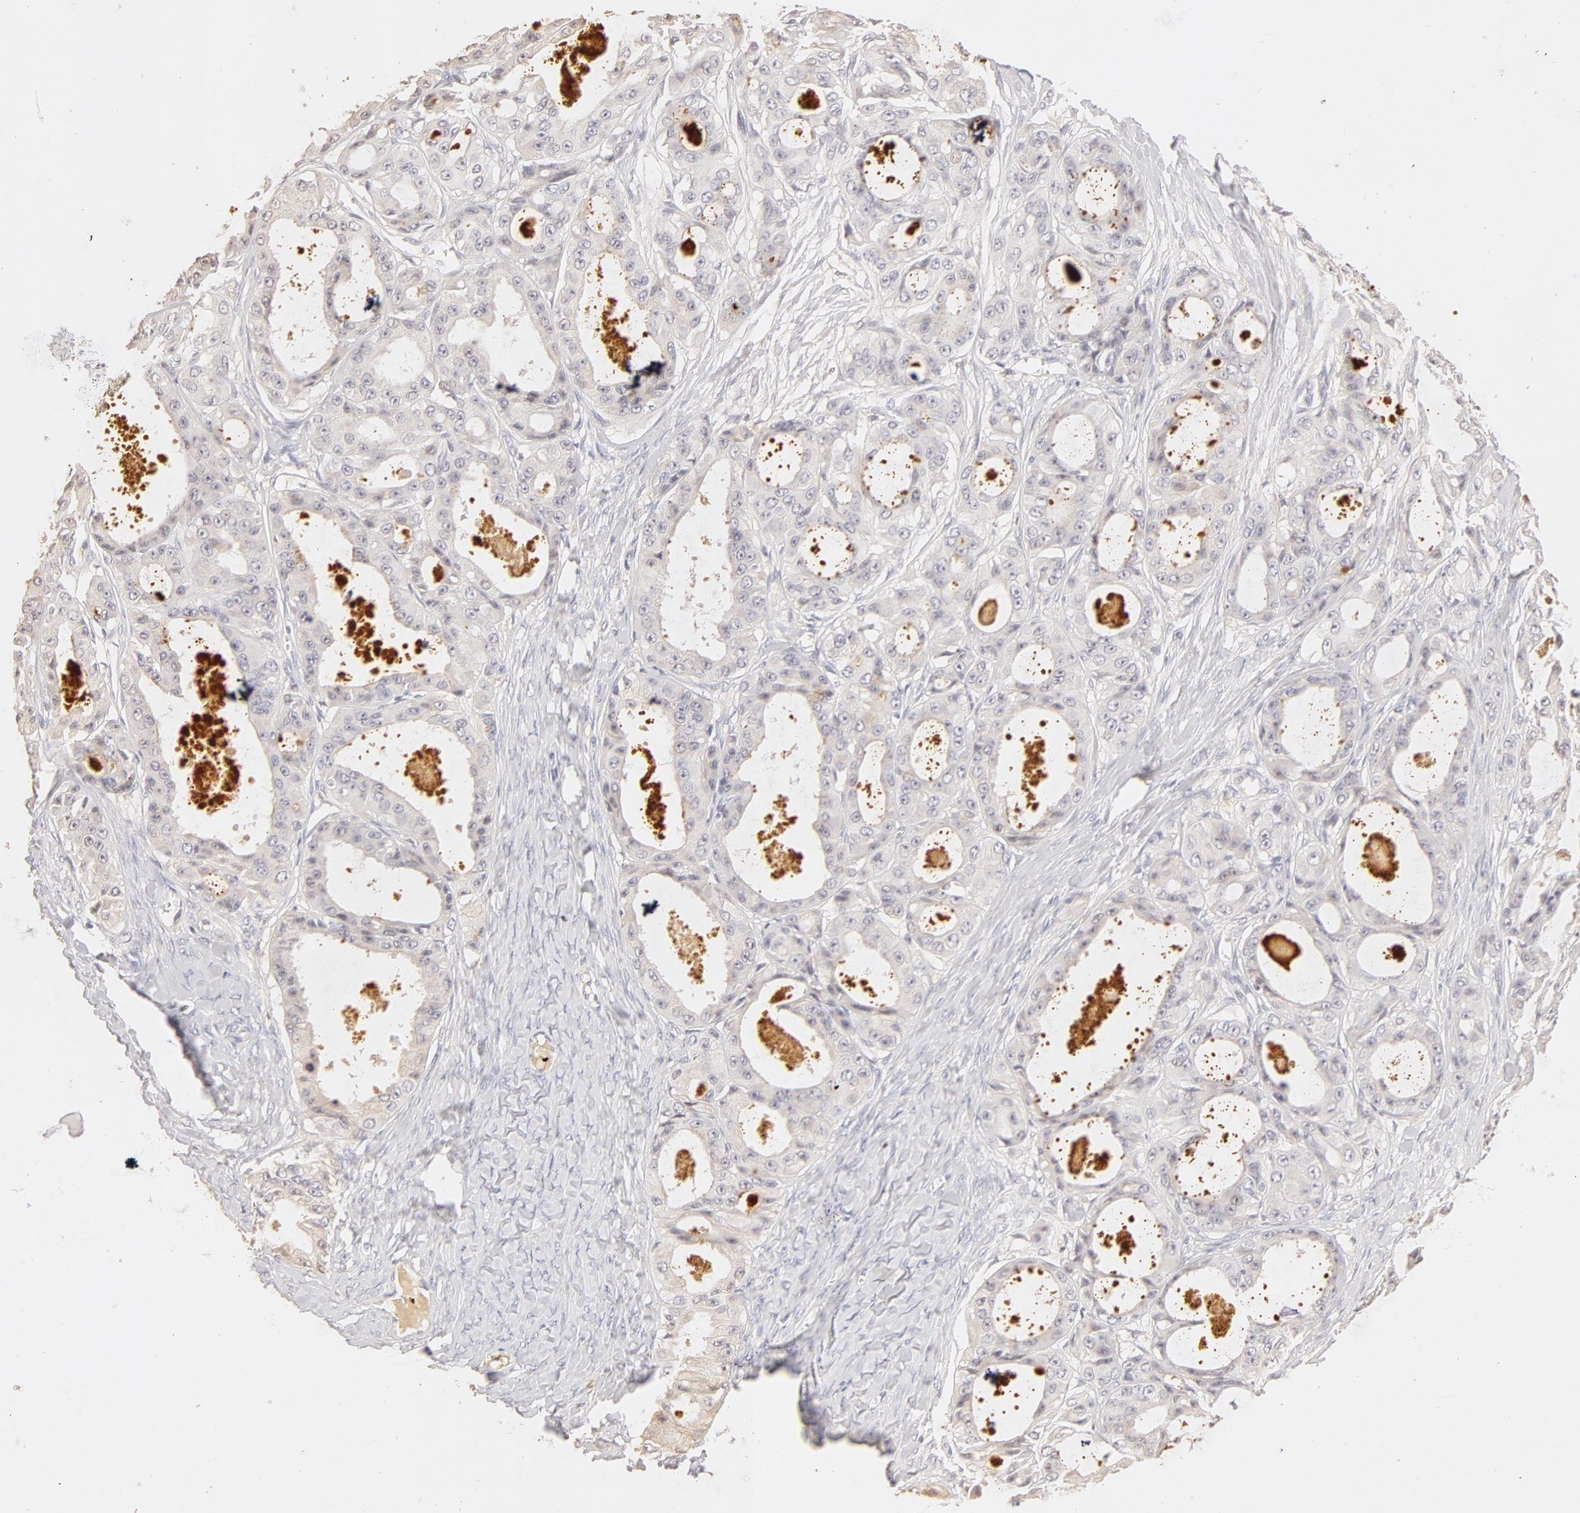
{"staining": {"intensity": "negative", "quantity": "none", "location": "none"}, "tissue": "ovarian cancer", "cell_type": "Tumor cells", "image_type": "cancer", "snomed": [{"axis": "morphology", "description": "Carcinoma, endometroid"}, {"axis": "topography", "description": "Ovary"}], "caption": "Immunohistochemical staining of human ovarian endometroid carcinoma exhibits no significant positivity in tumor cells. Nuclei are stained in blue.", "gene": "C1R", "patient": {"sex": "female", "age": 61}}